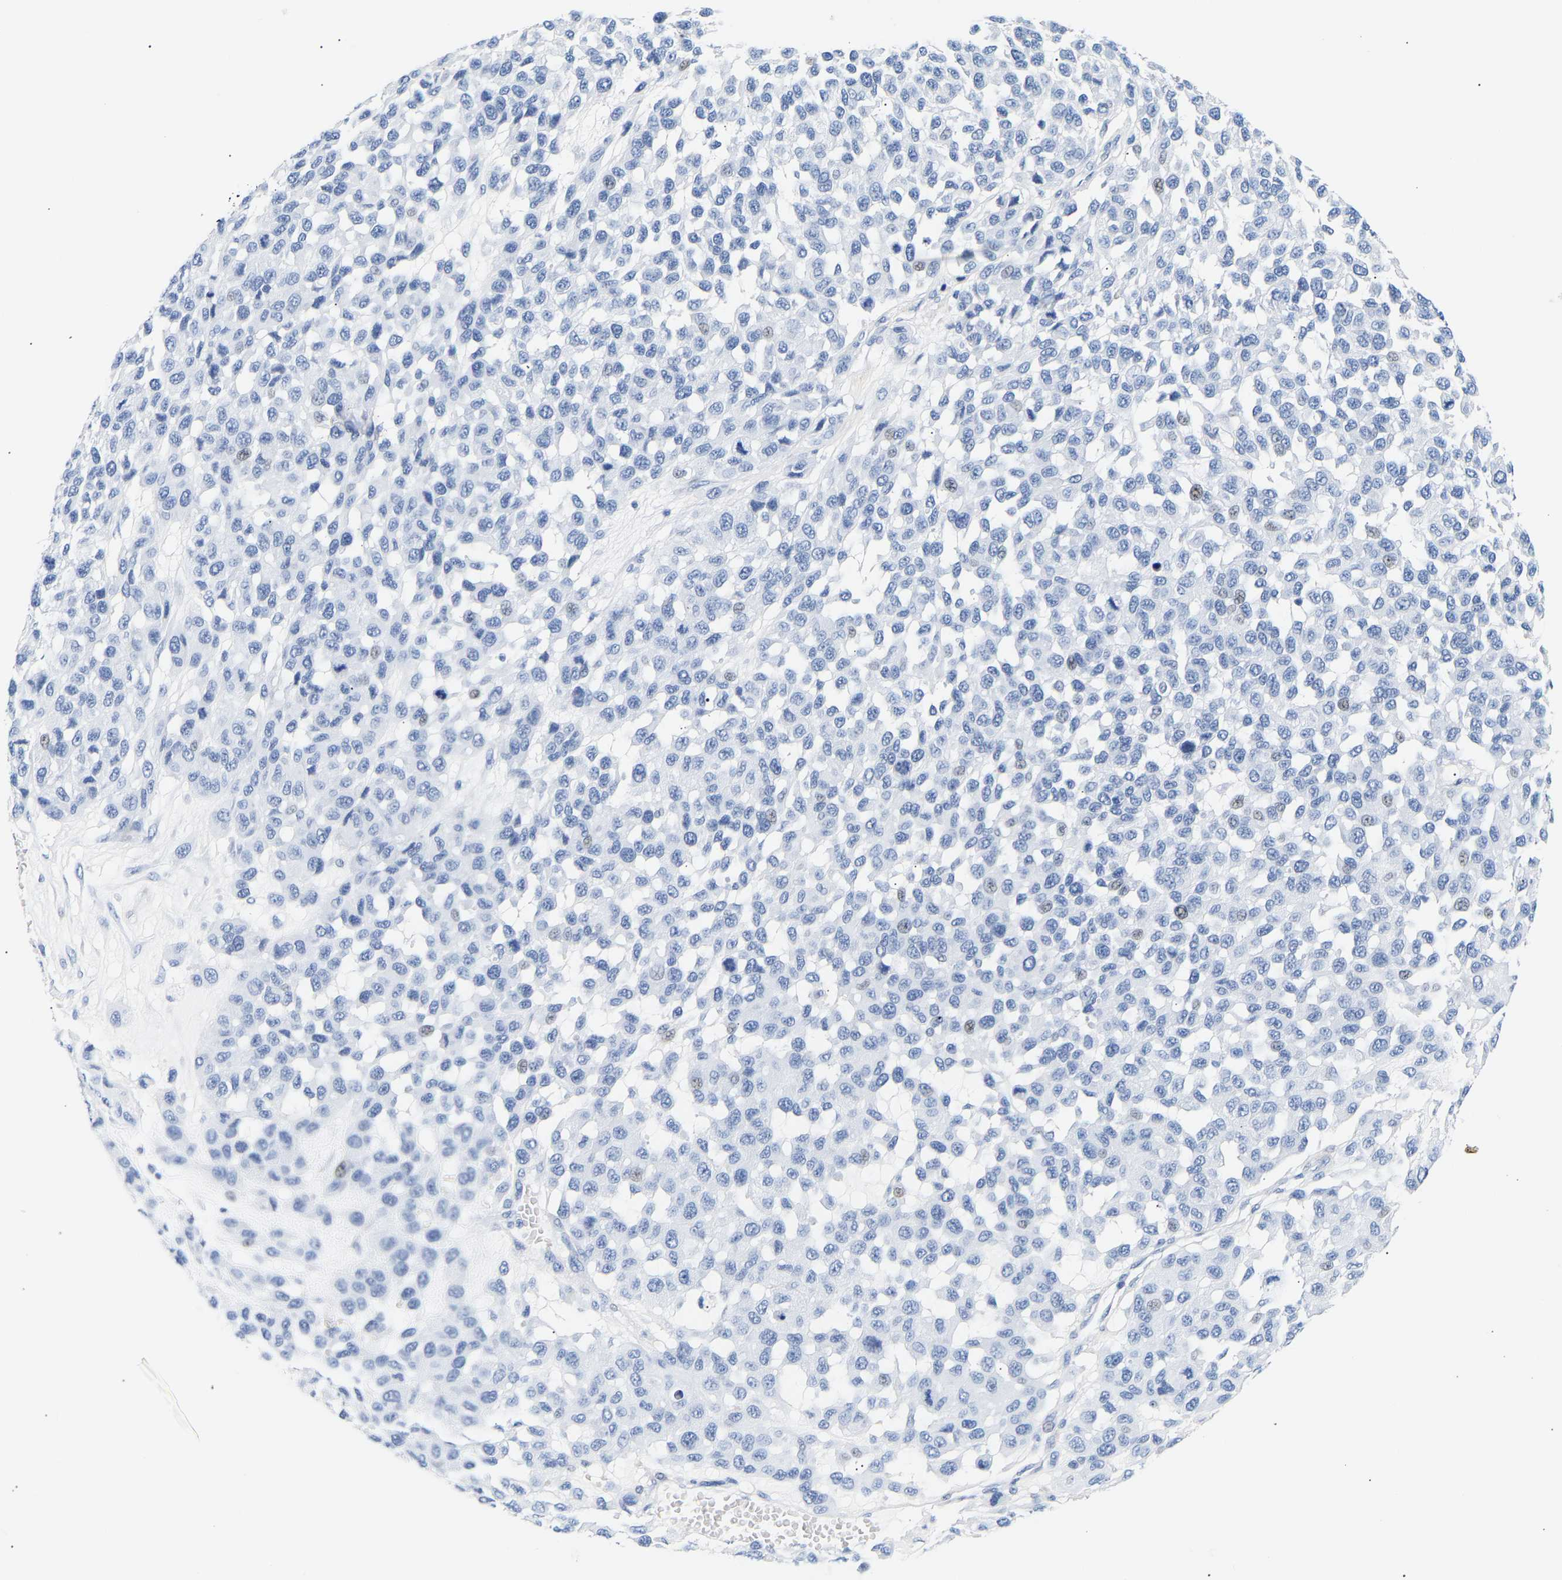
{"staining": {"intensity": "negative", "quantity": "none", "location": "none"}, "tissue": "melanoma", "cell_type": "Tumor cells", "image_type": "cancer", "snomed": [{"axis": "morphology", "description": "Malignant melanoma, NOS"}, {"axis": "topography", "description": "Skin"}], "caption": "Human melanoma stained for a protein using IHC demonstrates no staining in tumor cells.", "gene": "SPINK2", "patient": {"sex": "male", "age": 62}}